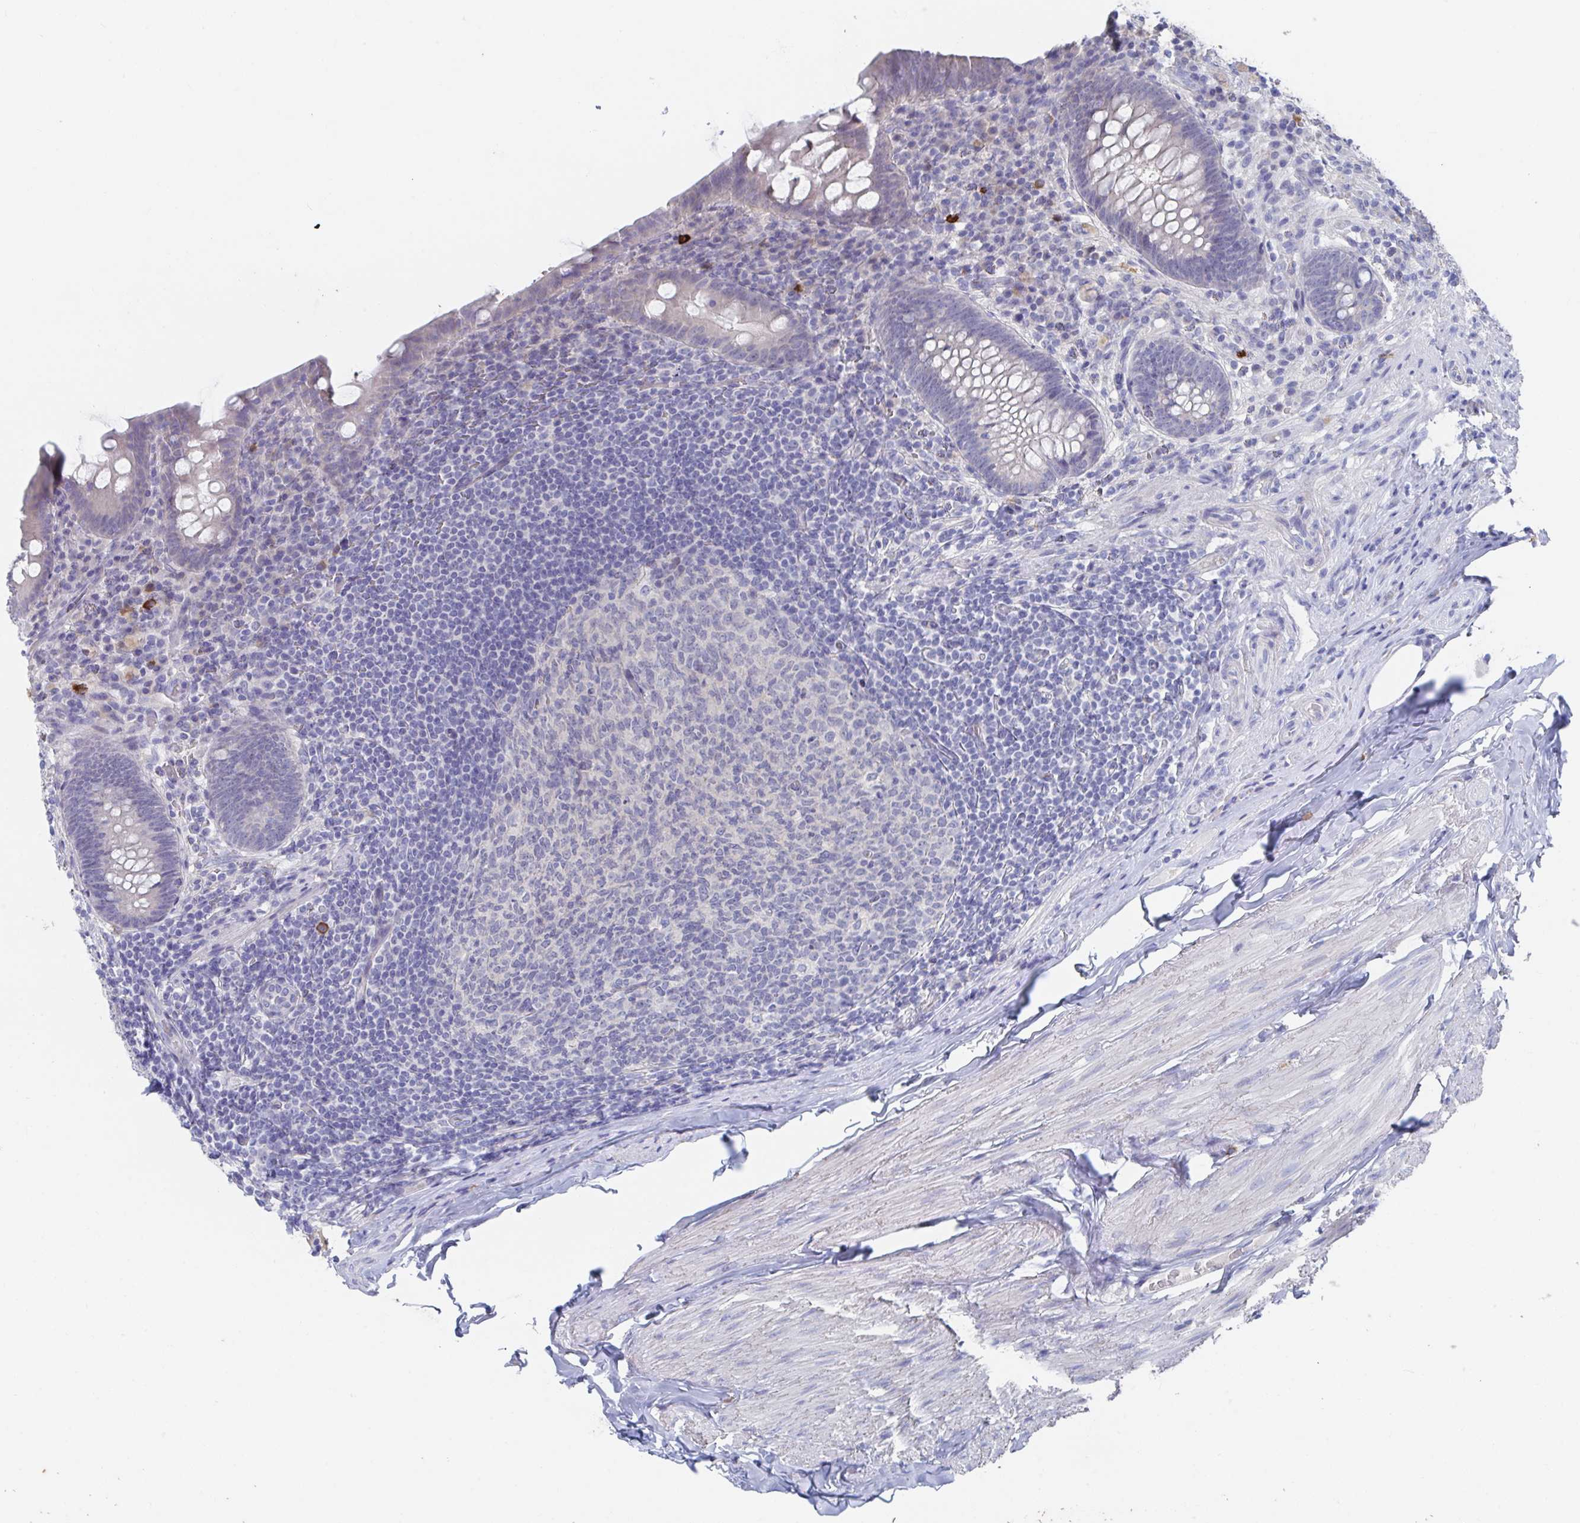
{"staining": {"intensity": "negative", "quantity": "none", "location": "none"}, "tissue": "appendix", "cell_type": "Glandular cells", "image_type": "normal", "snomed": [{"axis": "morphology", "description": "Normal tissue, NOS"}, {"axis": "topography", "description": "Appendix"}], "caption": "Protein analysis of normal appendix displays no significant positivity in glandular cells.", "gene": "KCNK5", "patient": {"sex": "male", "age": 71}}